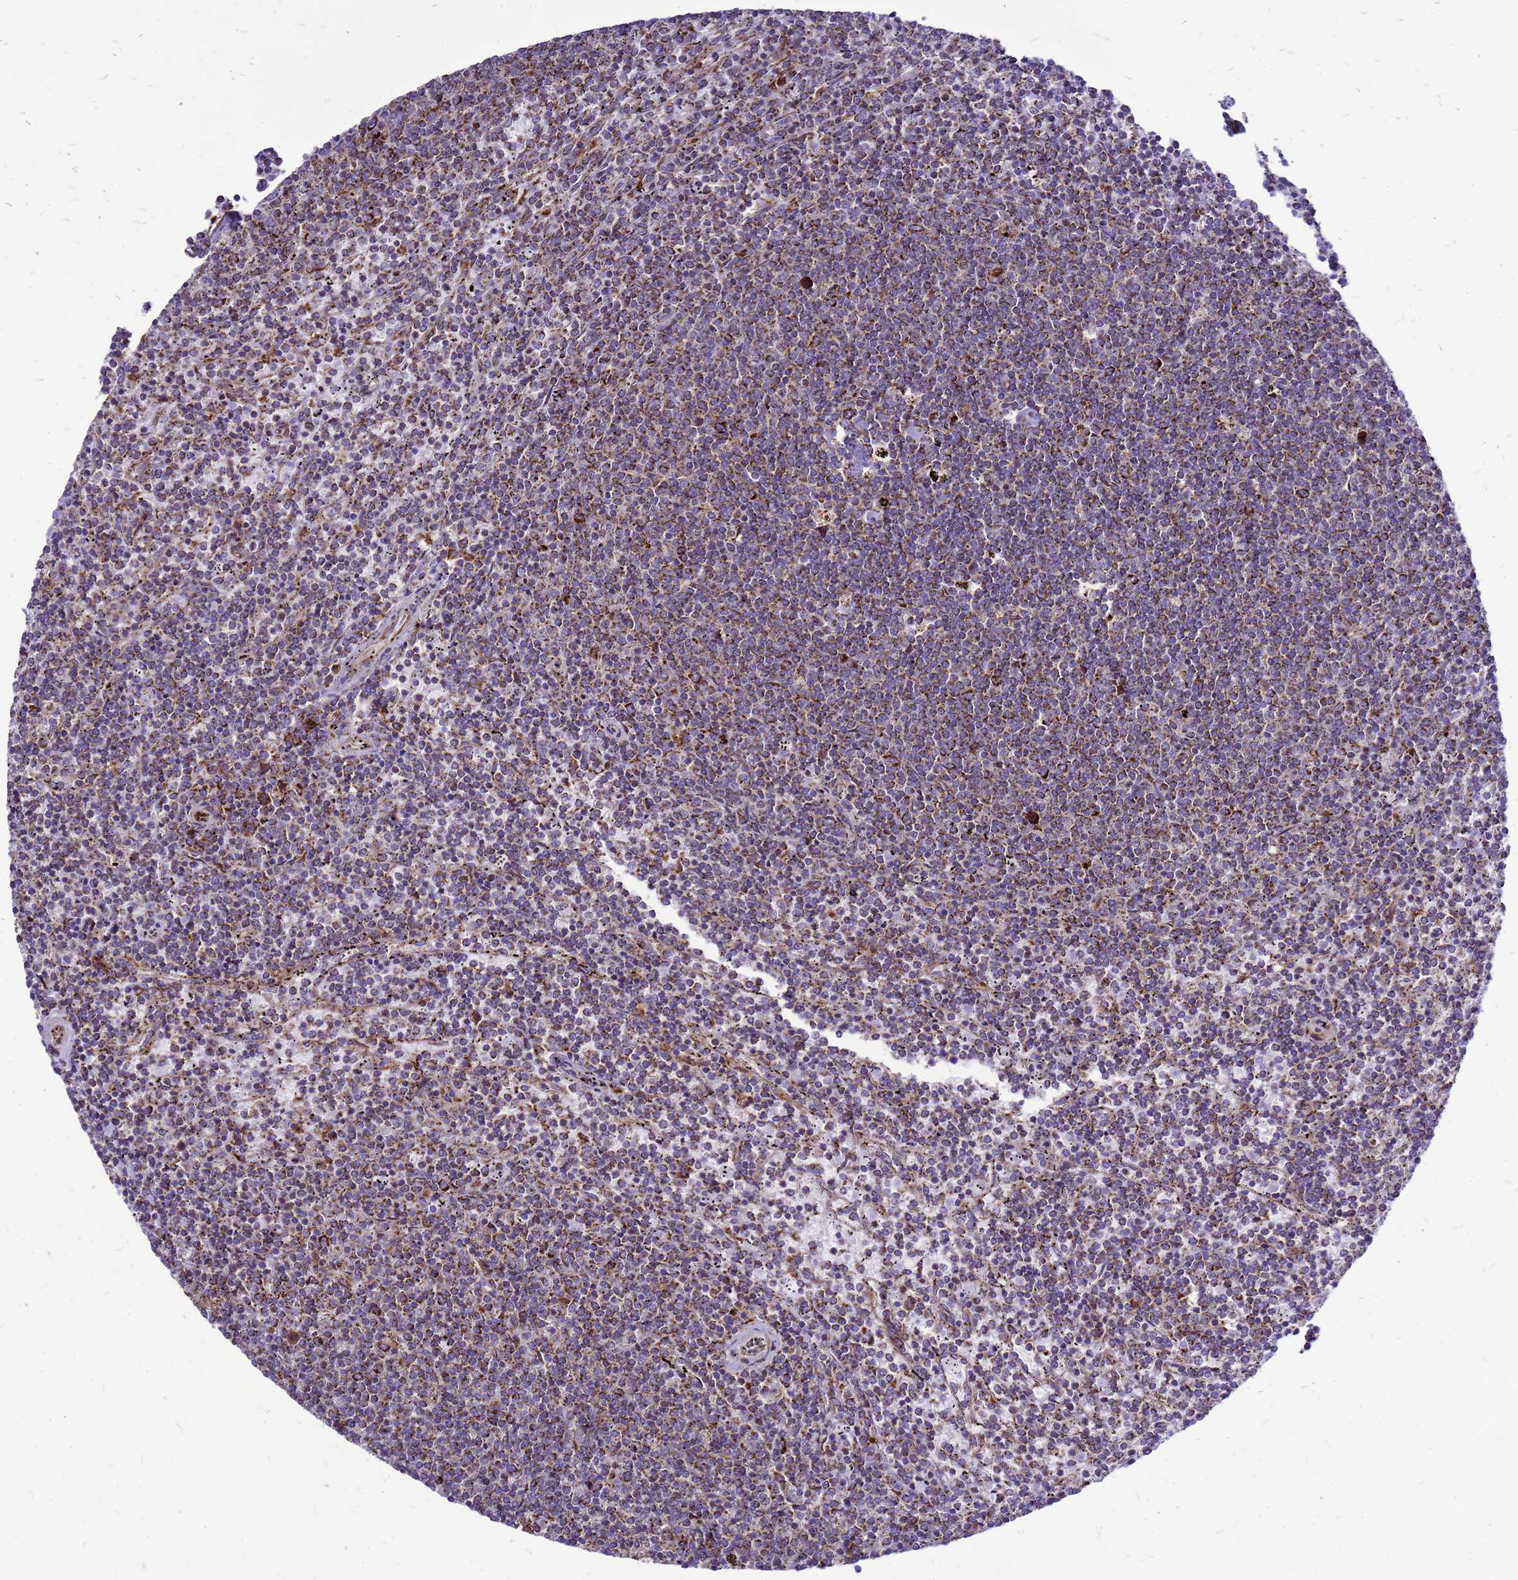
{"staining": {"intensity": "moderate", "quantity": "<25%", "location": "cytoplasmic/membranous"}, "tissue": "lymphoma", "cell_type": "Tumor cells", "image_type": "cancer", "snomed": [{"axis": "morphology", "description": "Malignant lymphoma, non-Hodgkin's type, Low grade"}, {"axis": "topography", "description": "Spleen"}], "caption": "This histopathology image reveals lymphoma stained with IHC to label a protein in brown. The cytoplasmic/membranous of tumor cells show moderate positivity for the protein. Nuclei are counter-stained blue.", "gene": "FSTL4", "patient": {"sex": "female", "age": 50}}